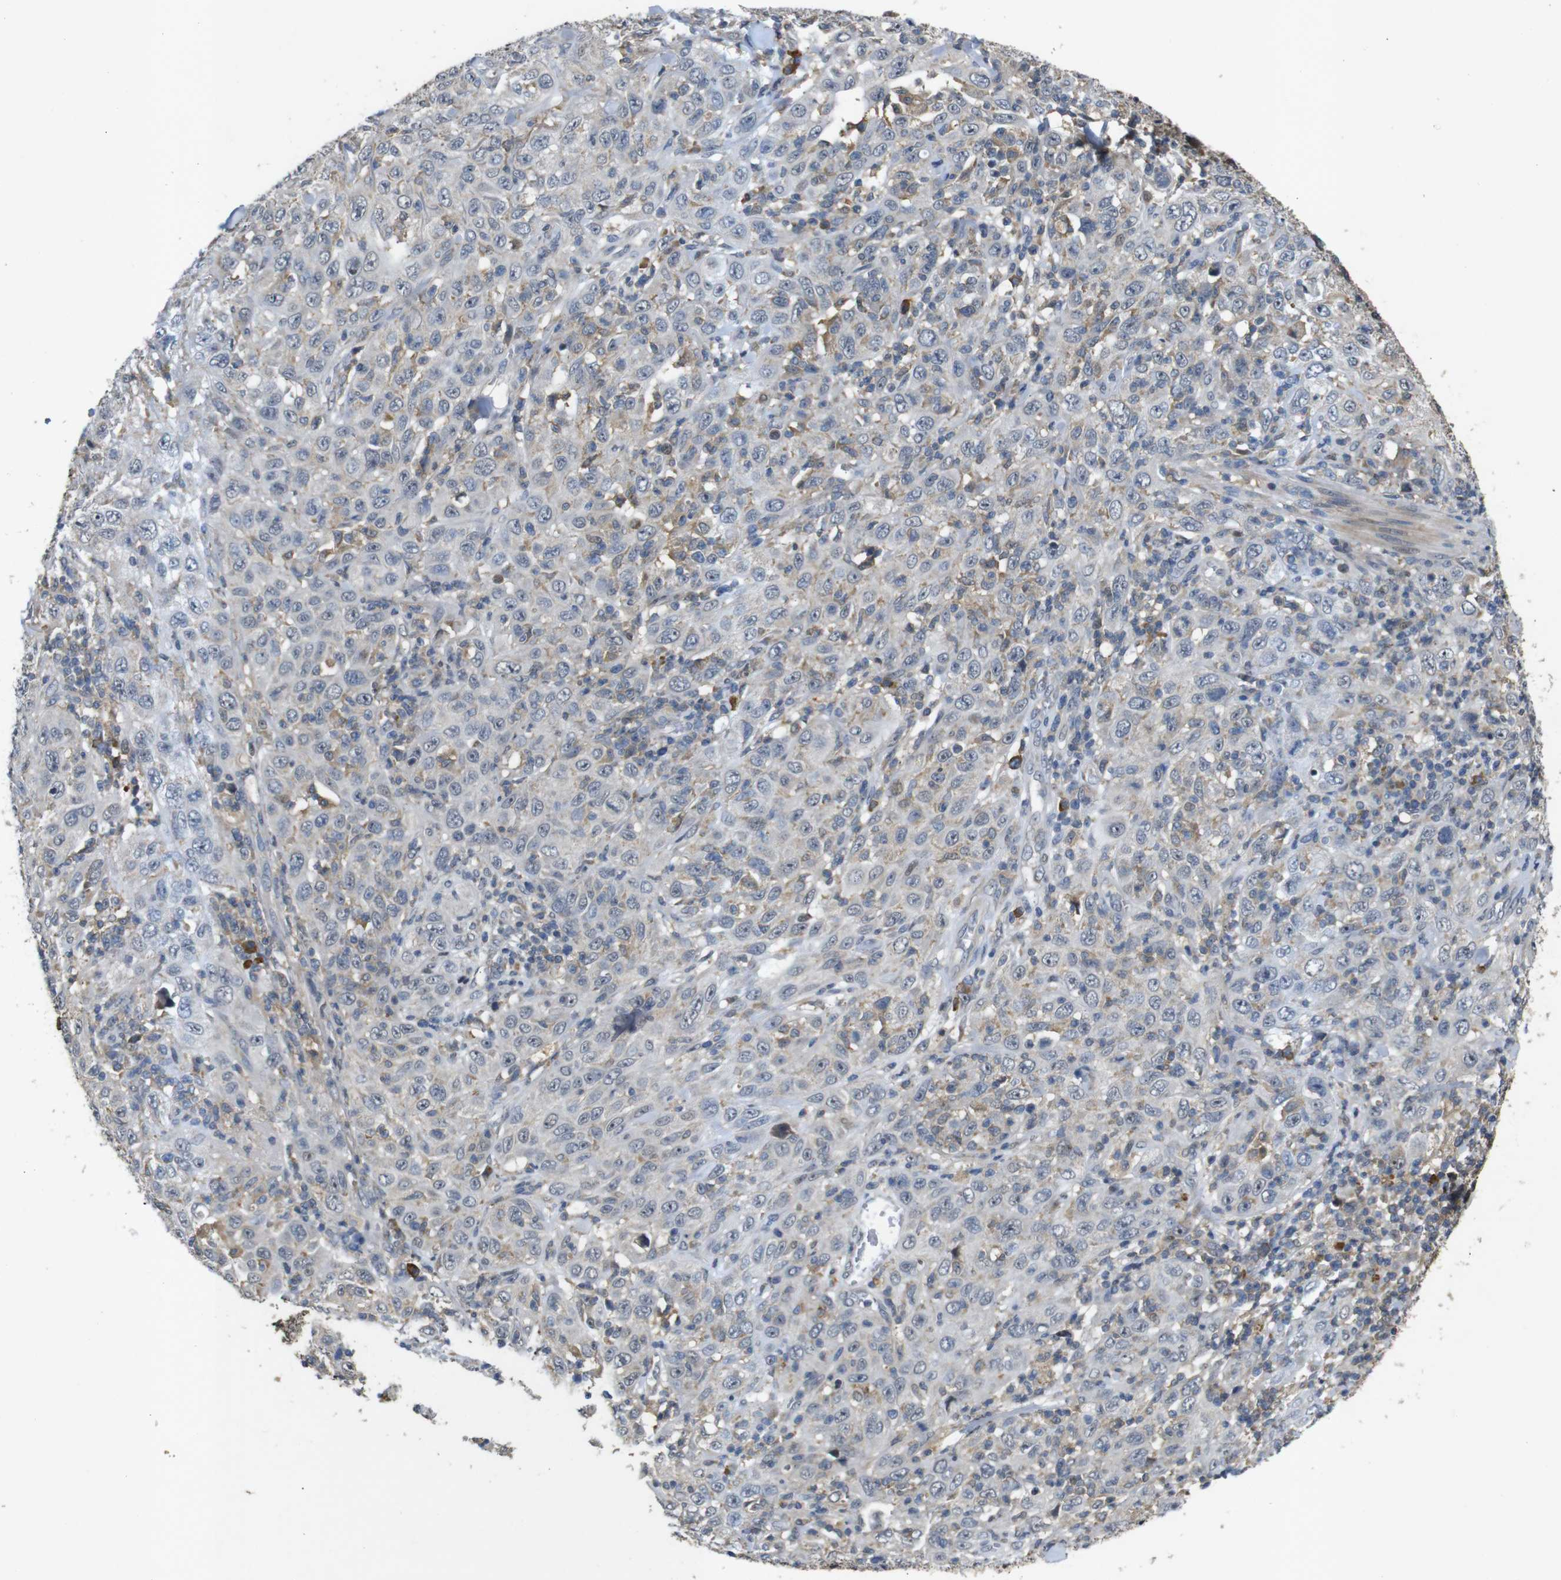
{"staining": {"intensity": "weak", "quantity": "<25%", "location": "cytoplasmic/membranous"}, "tissue": "skin cancer", "cell_type": "Tumor cells", "image_type": "cancer", "snomed": [{"axis": "morphology", "description": "Squamous cell carcinoma, NOS"}, {"axis": "topography", "description": "Skin"}], "caption": "Micrograph shows no significant protein expression in tumor cells of squamous cell carcinoma (skin).", "gene": "MAGI2", "patient": {"sex": "female", "age": 88}}